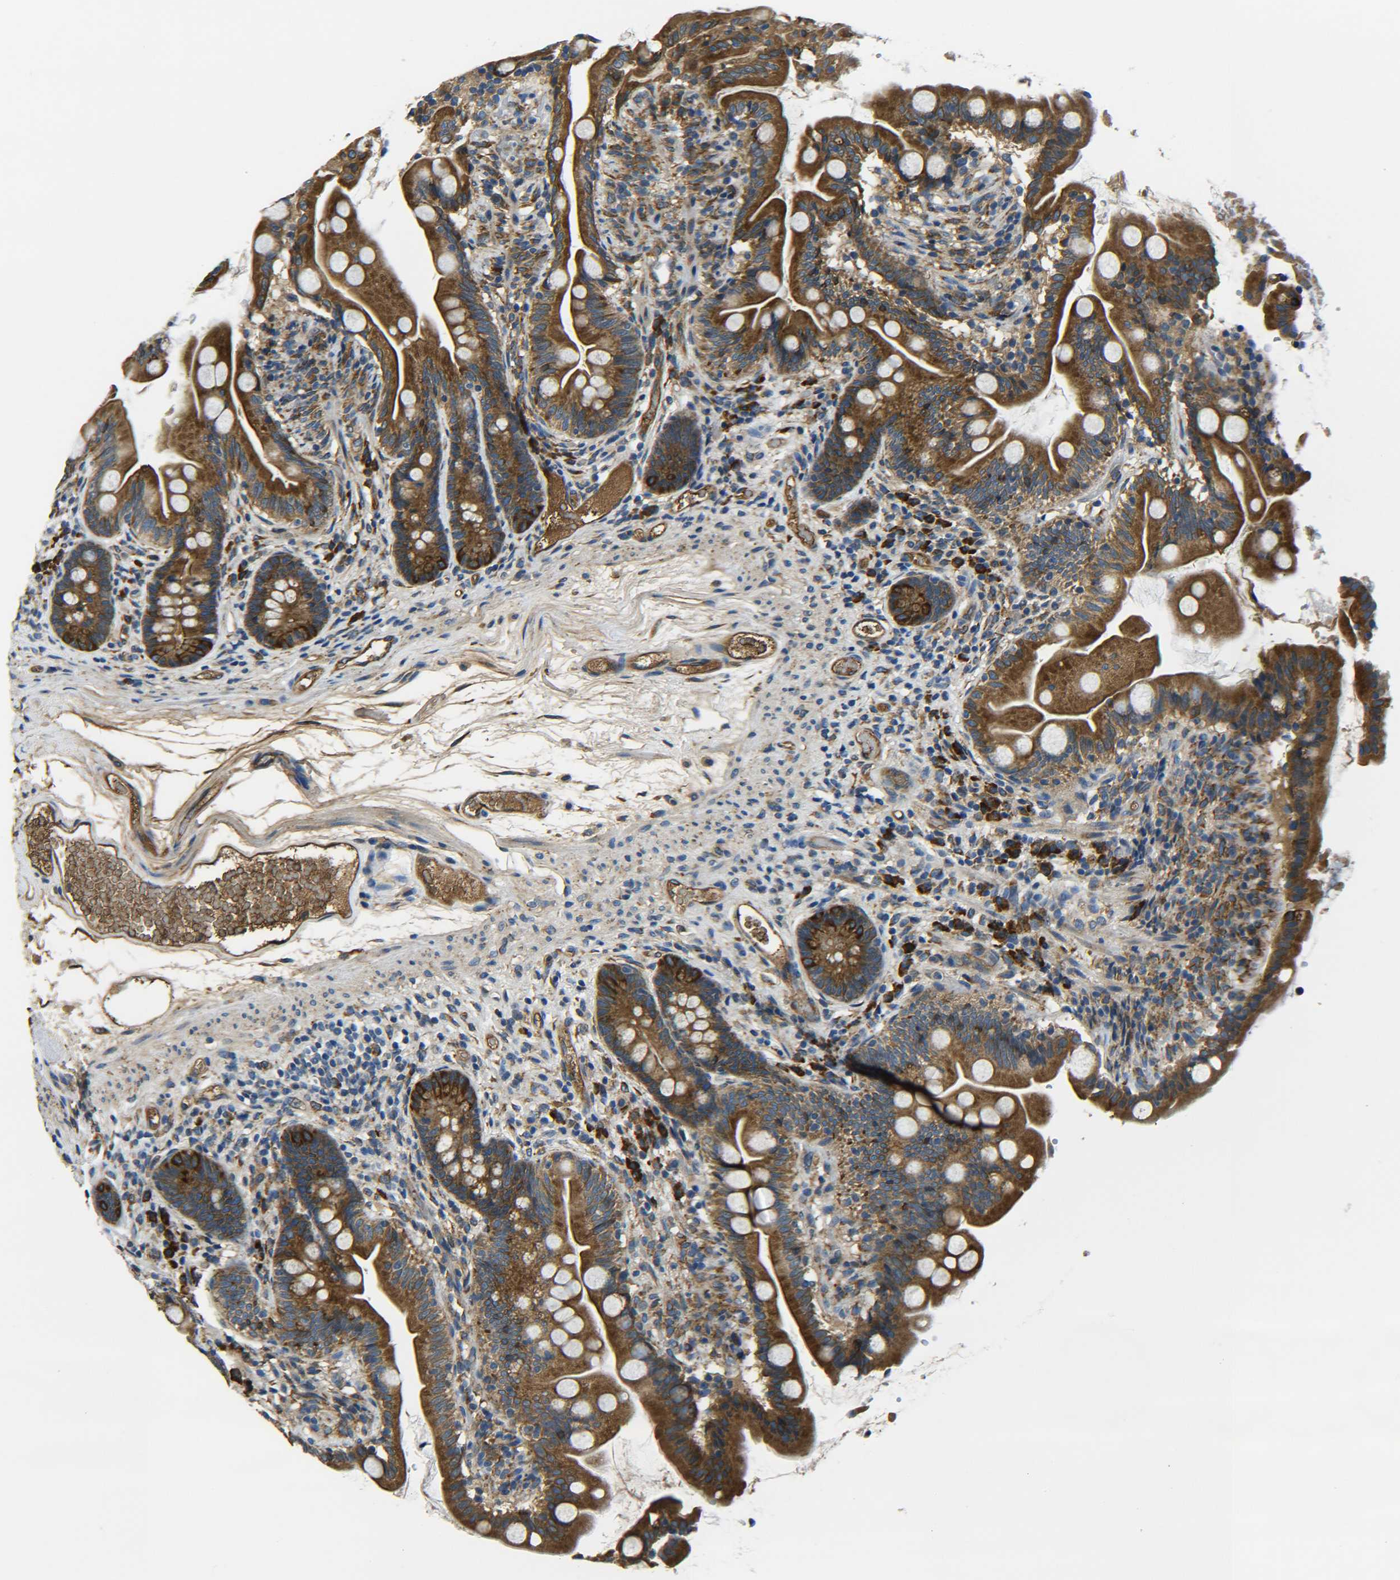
{"staining": {"intensity": "strong", "quantity": ">75%", "location": "cytoplasmic/membranous"}, "tissue": "small intestine", "cell_type": "Glandular cells", "image_type": "normal", "snomed": [{"axis": "morphology", "description": "Normal tissue, NOS"}, {"axis": "topography", "description": "Small intestine"}], "caption": "Protein analysis of normal small intestine demonstrates strong cytoplasmic/membranous staining in approximately >75% of glandular cells. Nuclei are stained in blue.", "gene": "PREB", "patient": {"sex": "female", "age": 56}}